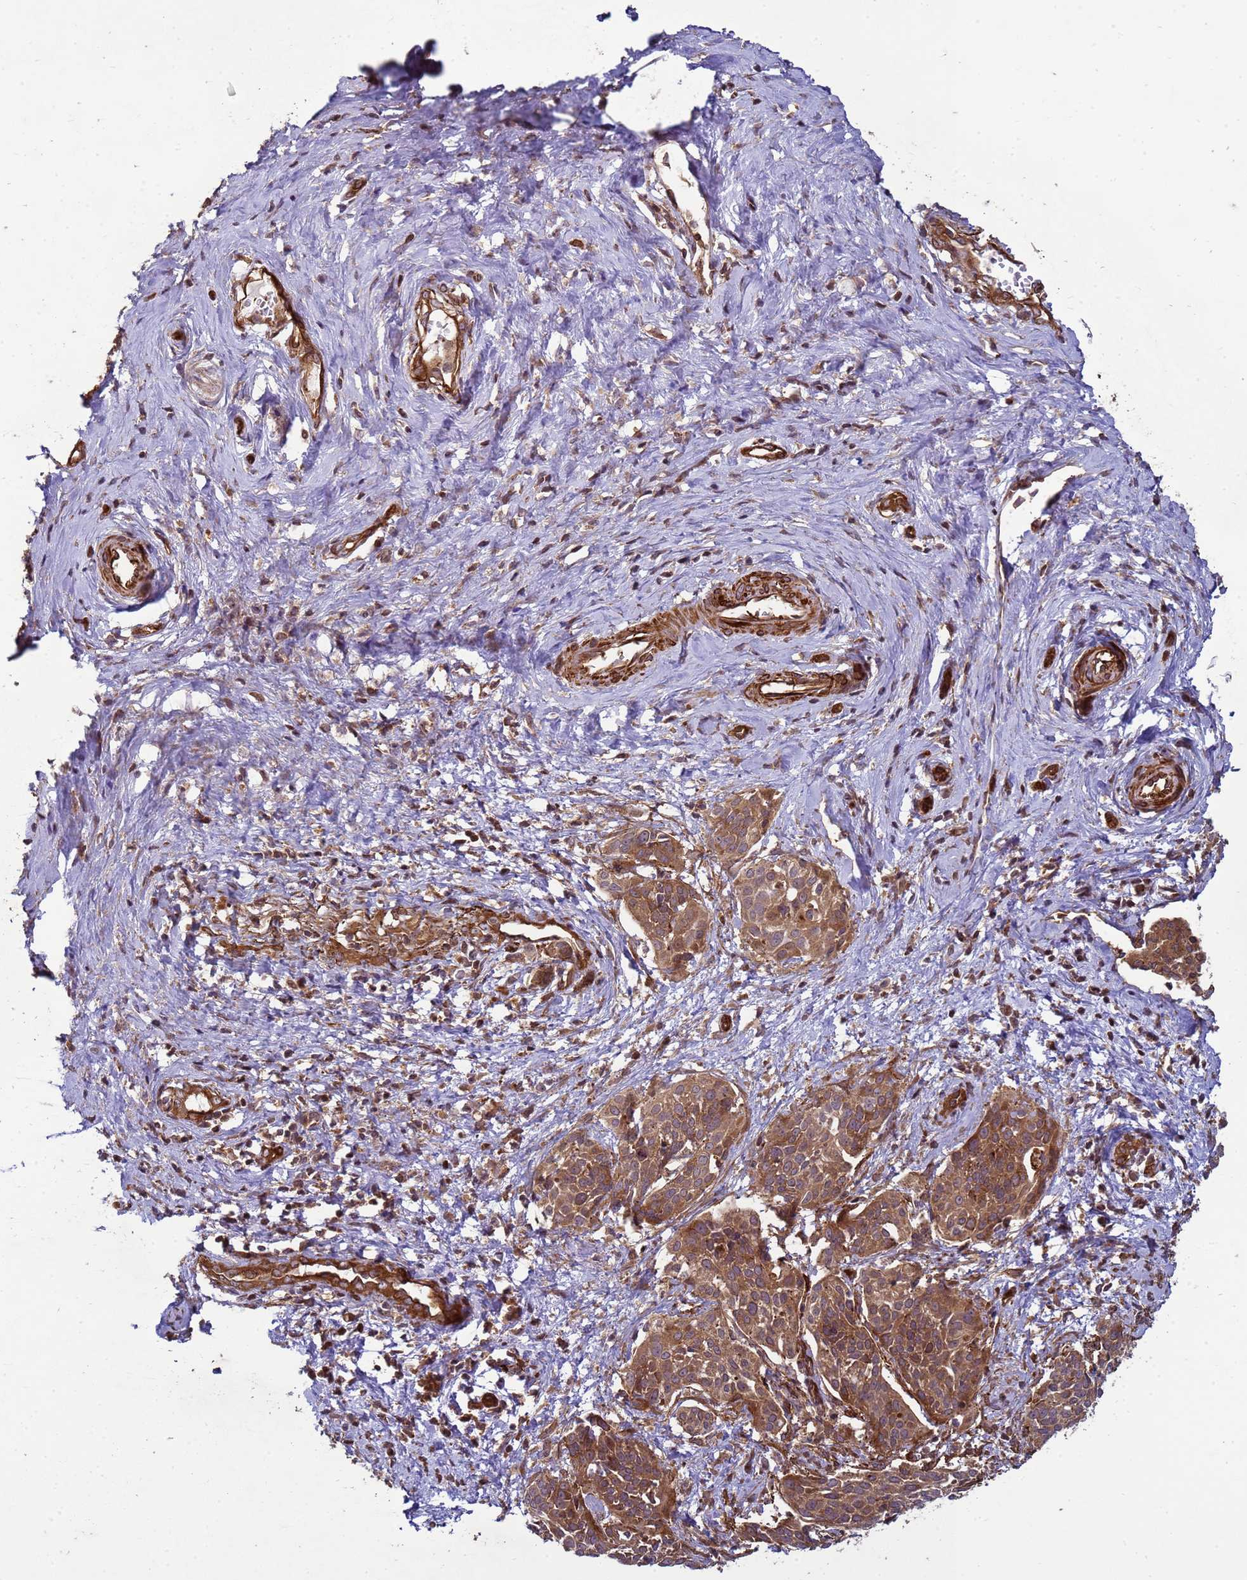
{"staining": {"intensity": "moderate", "quantity": ">75%", "location": "cytoplasmic/membranous"}, "tissue": "cervical cancer", "cell_type": "Tumor cells", "image_type": "cancer", "snomed": [{"axis": "morphology", "description": "Squamous cell carcinoma, NOS"}, {"axis": "topography", "description": "Cervix"}], "caption": "Cervical cancer stained with DAB immunohistochemistry (IHC) shows medium levels of moderate cytoplasmic/membranous positivity in about >75% of tumor cells.", "gene": "CNOT1", "patient": {"sex": "female", "age": 44}}